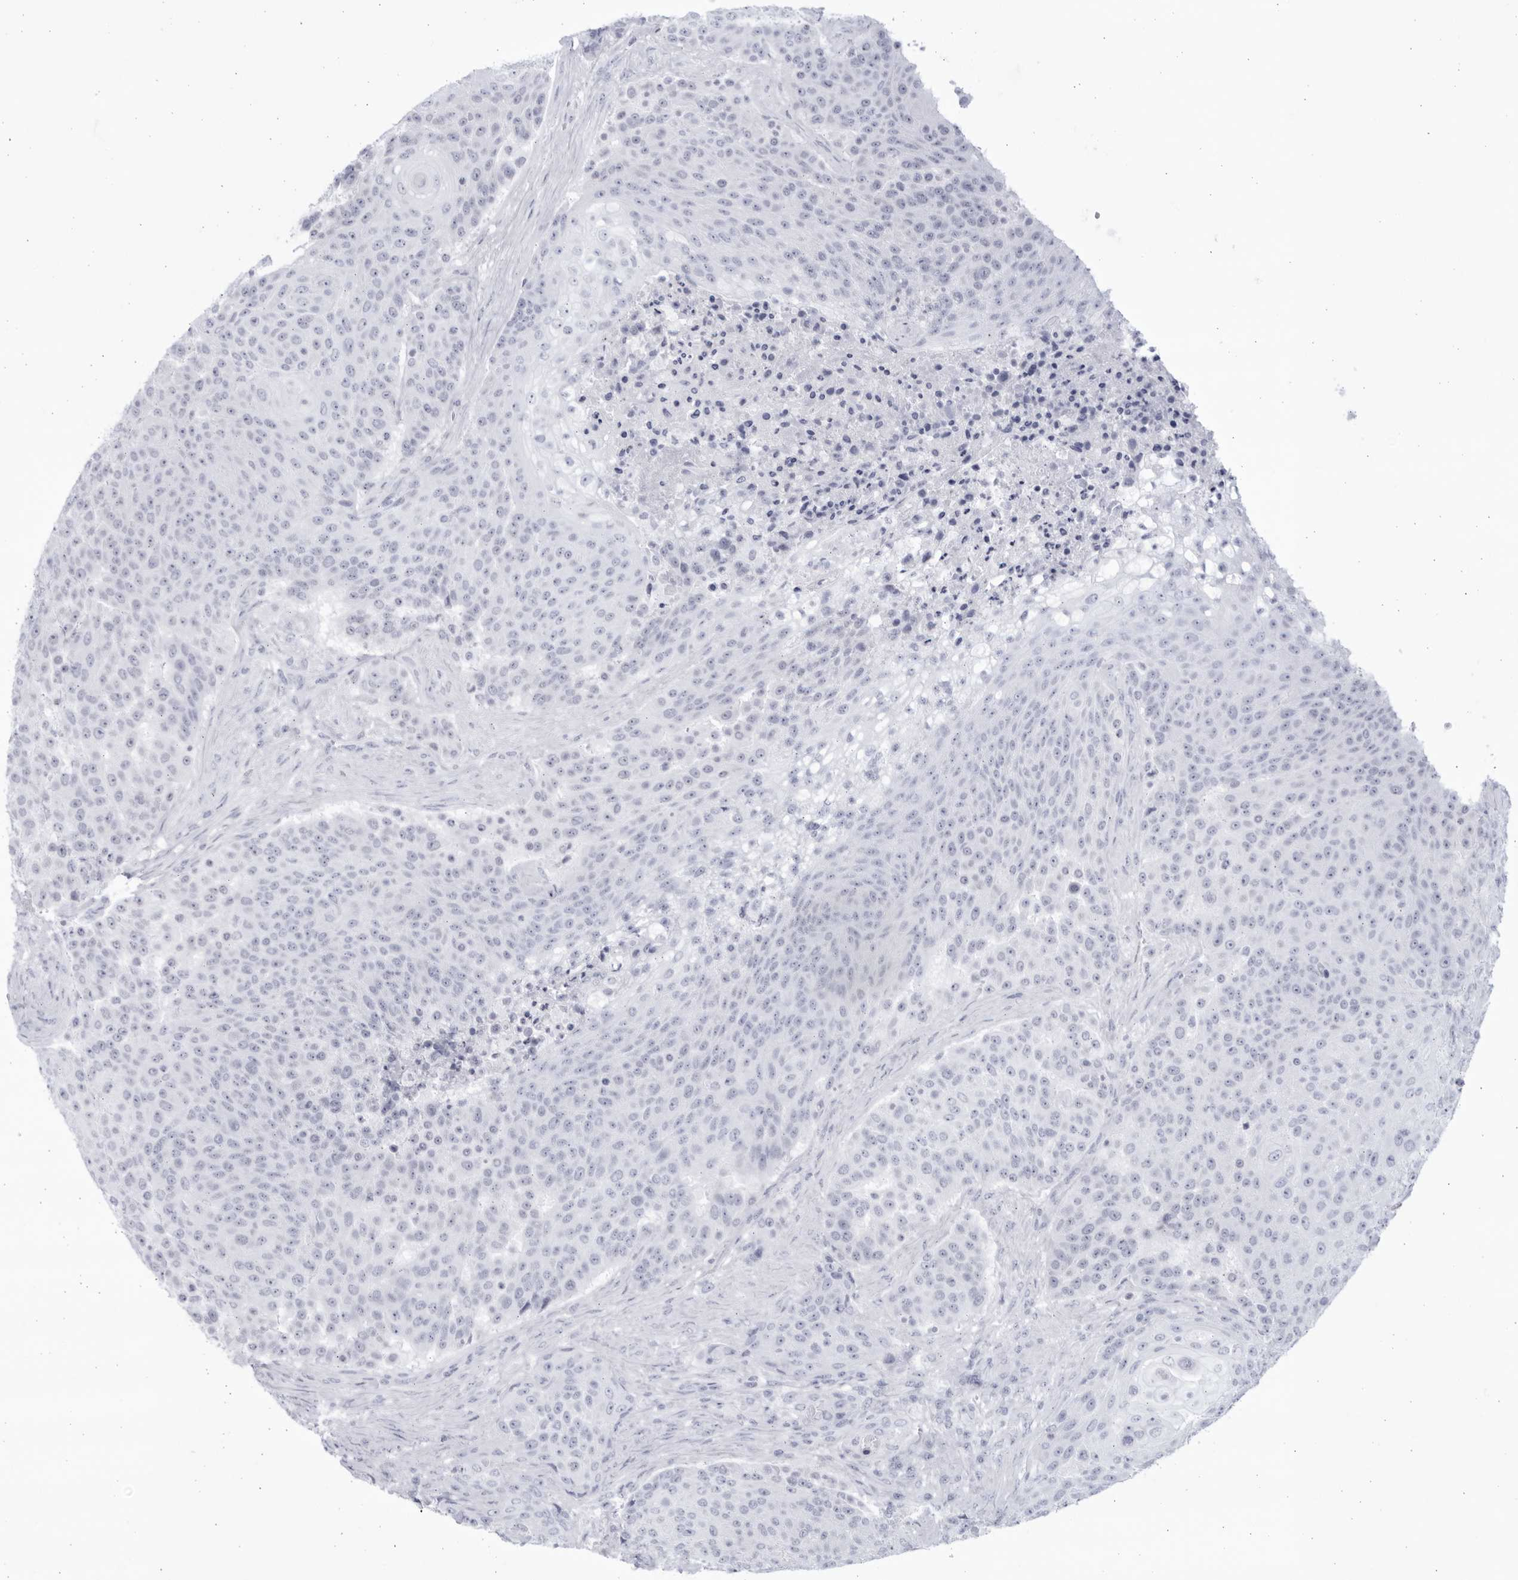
{"staining": {"intensity": "negative", "quantity": "none", "location": "none"}, "tissue": "urothelial cancer", "cell_type": "Tumor cells", "image_type": "cancer", "snomed": [{"axis": "morphology", "description": "Urothelial carcinoma, High grade"}, {"axis": "topography", "description": "Urinary bladder"}], "caption": "This is an immunohistochemistry micrograph of human urothelial cancer. There is no staining in tumor cells.", "gene": "CCDC181", "patient": {"sex": "female", "age": 63}}